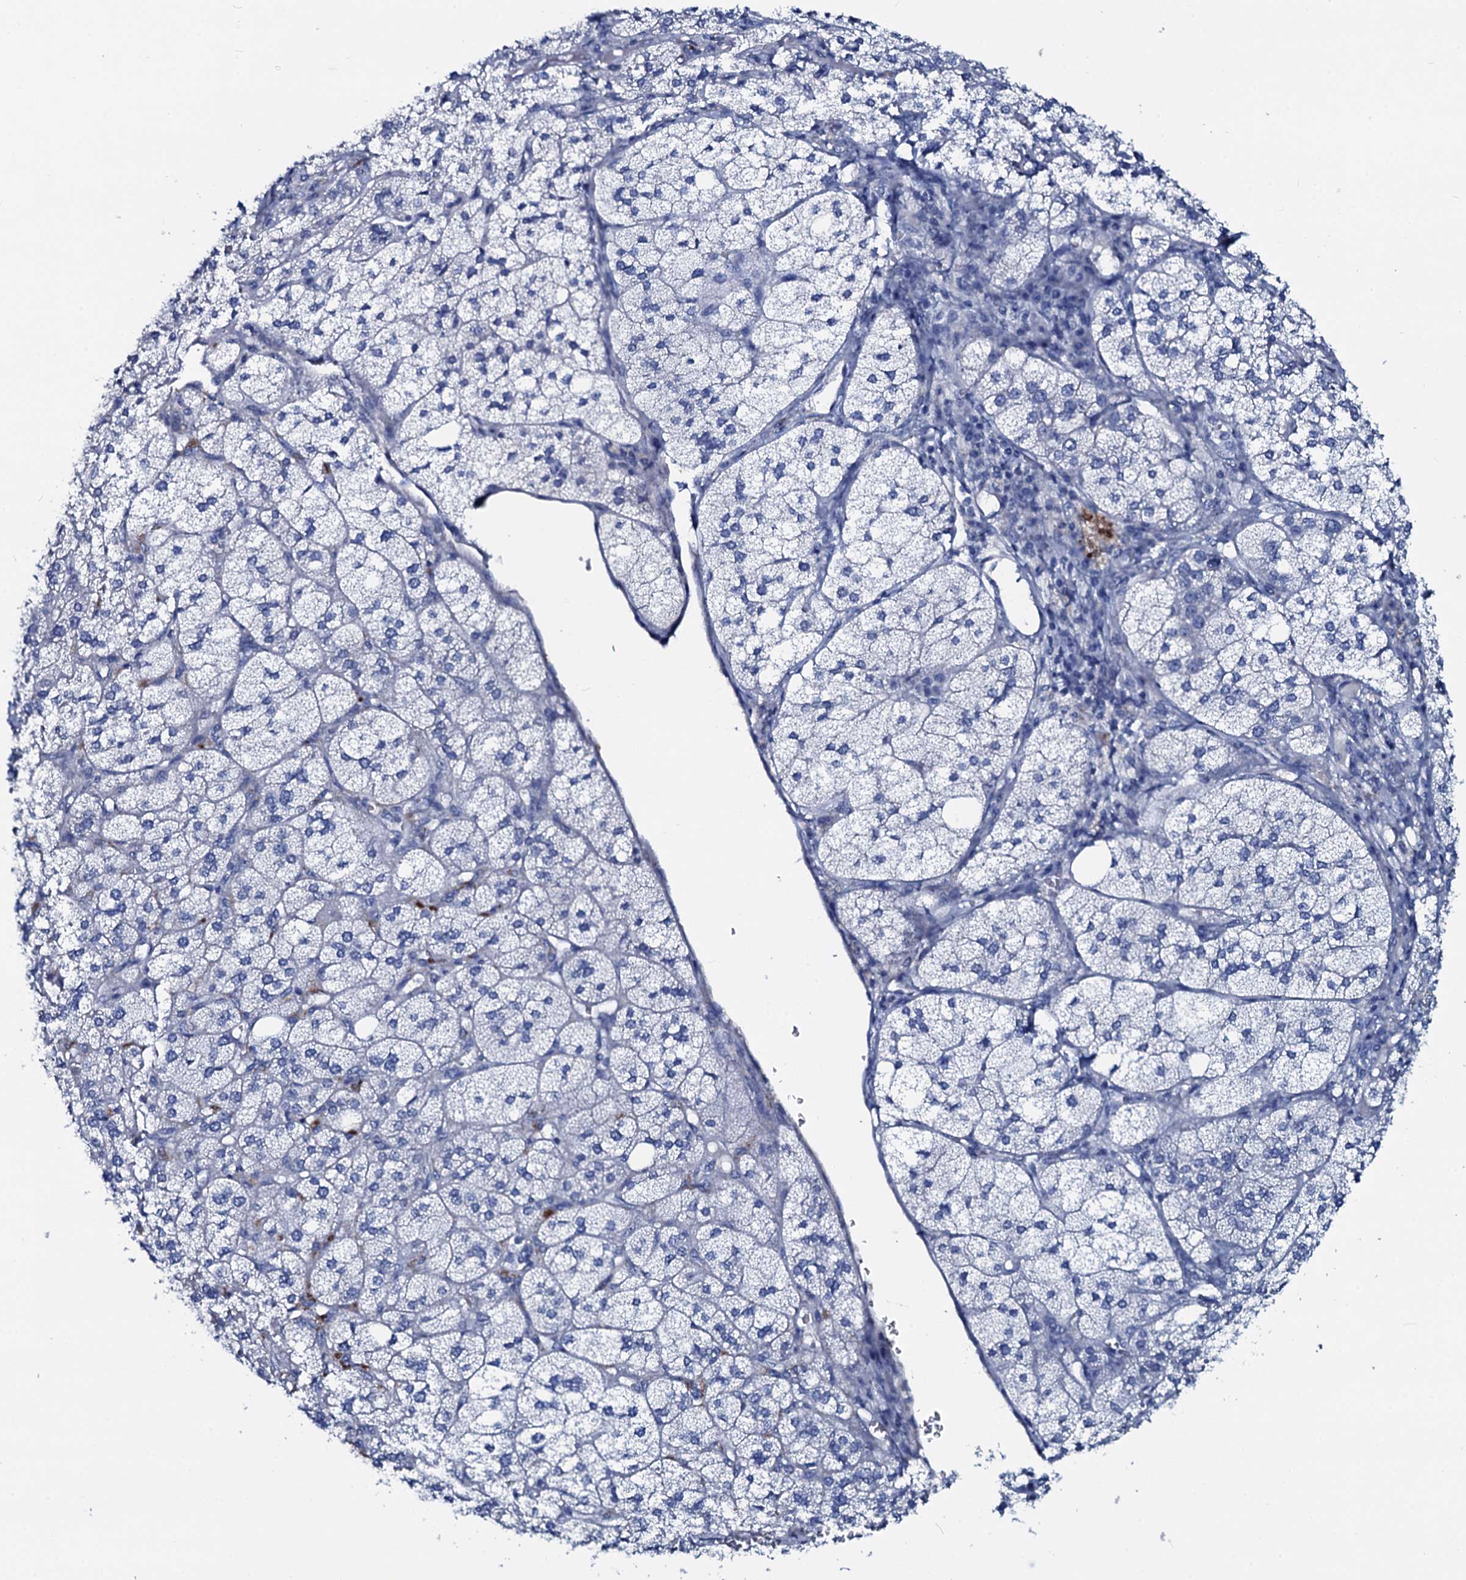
{"staining": {"intensity": "negative", "quantity": "none", "location": "none"}, "tissue": "adrenal gland", "cell_type": "Glandular cells", "image_type": "normal", "snomed": [{"axis": "morphology", "description": "Normal tissue, NOS"}, {"axis": "topography", "description": "Adrenal gland"}], "caption": "The micrograph reveals no staining of glandular cells in benign adrenal gland. (DAB IHC visualized using brightfield microscopy, high magnification).", "gene": "GYS2", "patient": {"sex": "female", "age": 61}}